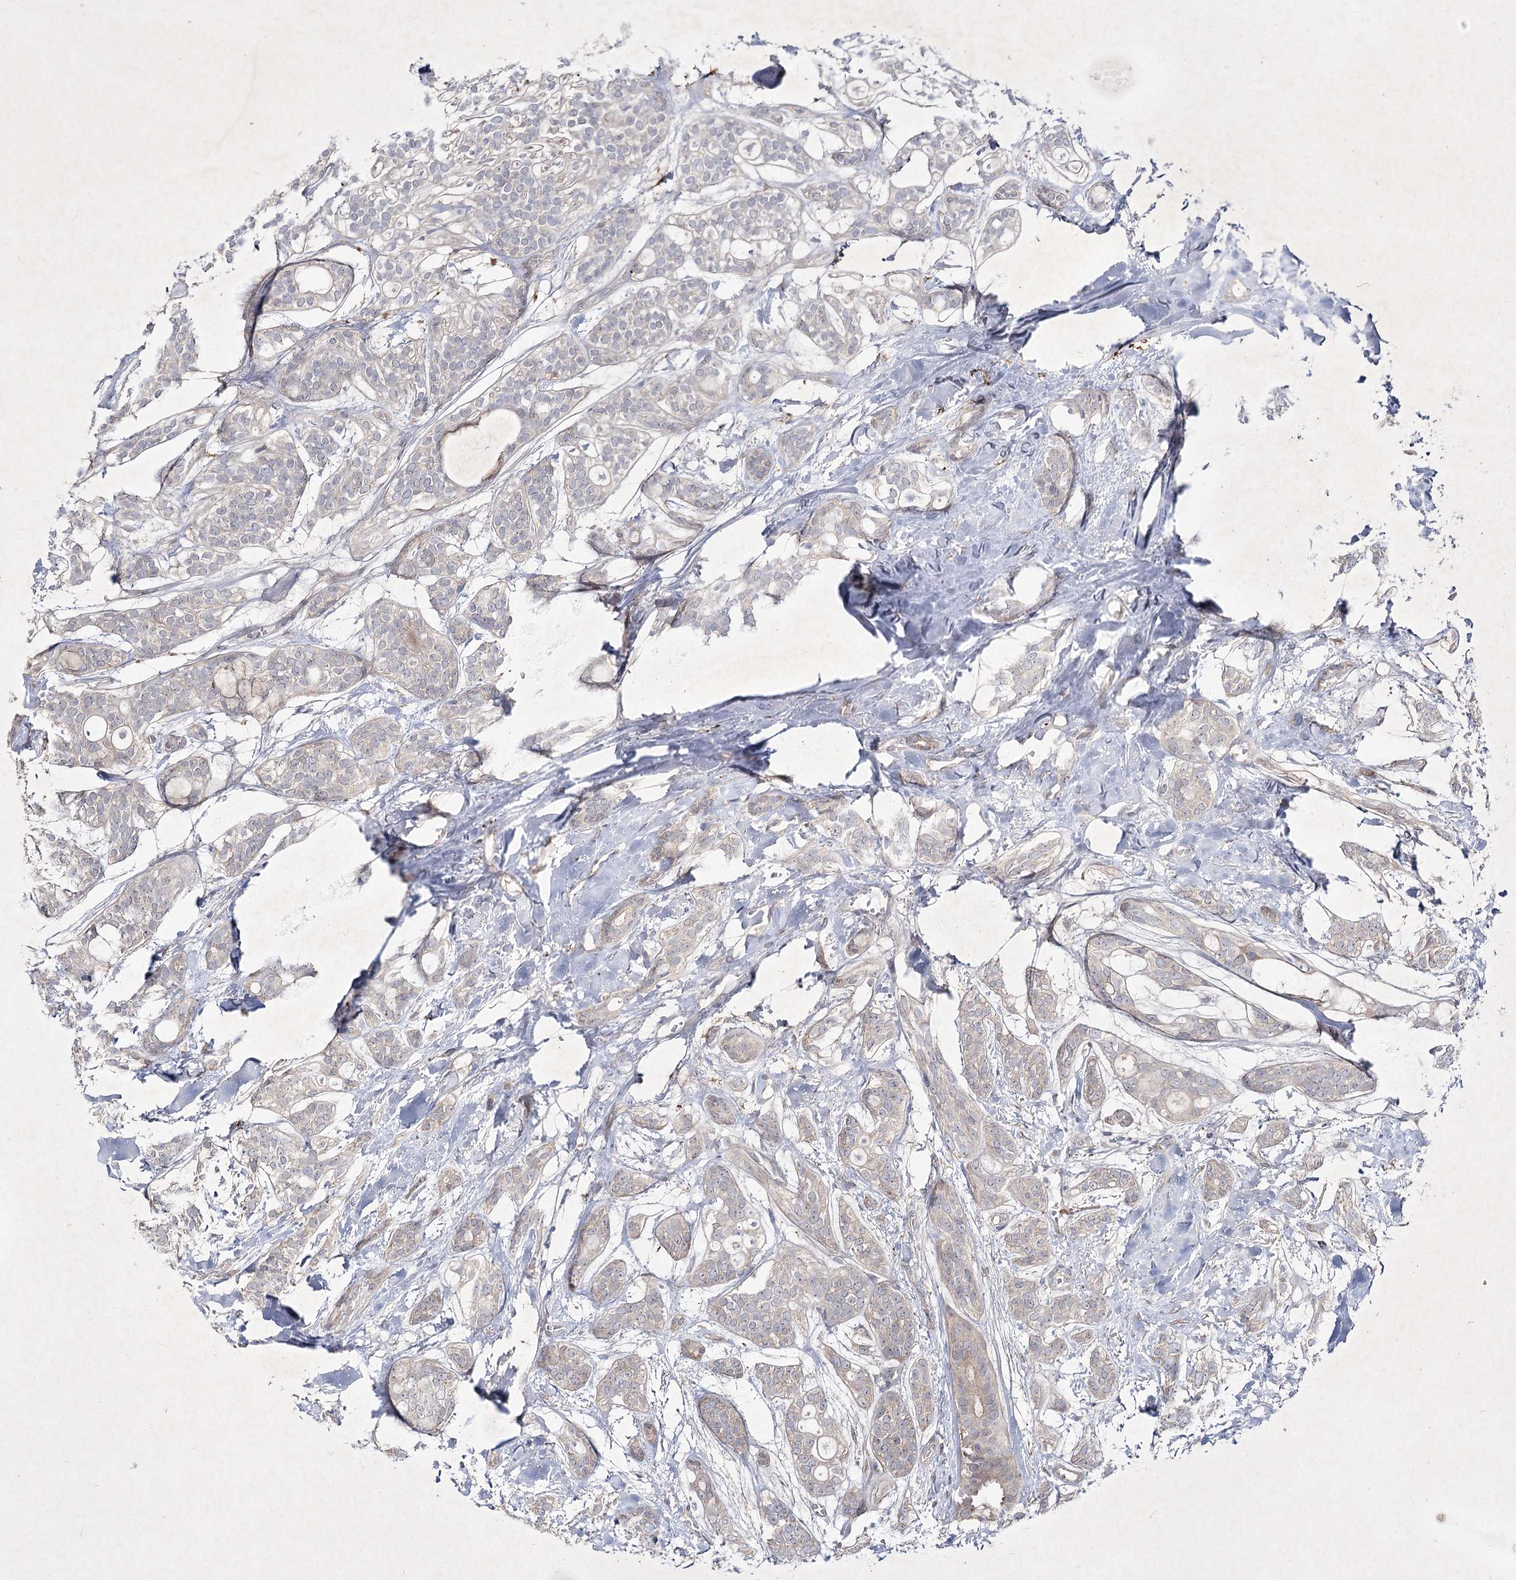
{"staining": {"intensity": "weak", "quantity": "<25%", "location": "cytoplasmic/membranous"}, "tissue": "head and neck cancer", "cell_type": "Tumor cells", "image_type": "cancer", "snomed": [{"axis": "morphology", "description": "Adenocarcinoma, NOS"}, {"axis": "topography", "description": "Head-Neck"}], "caption": "IHC of adenocarcinoma (head and neck) displays no positivity in tumor cells.", "gene": "CIB2", "patient": {"sex": "male", "age": 66}}